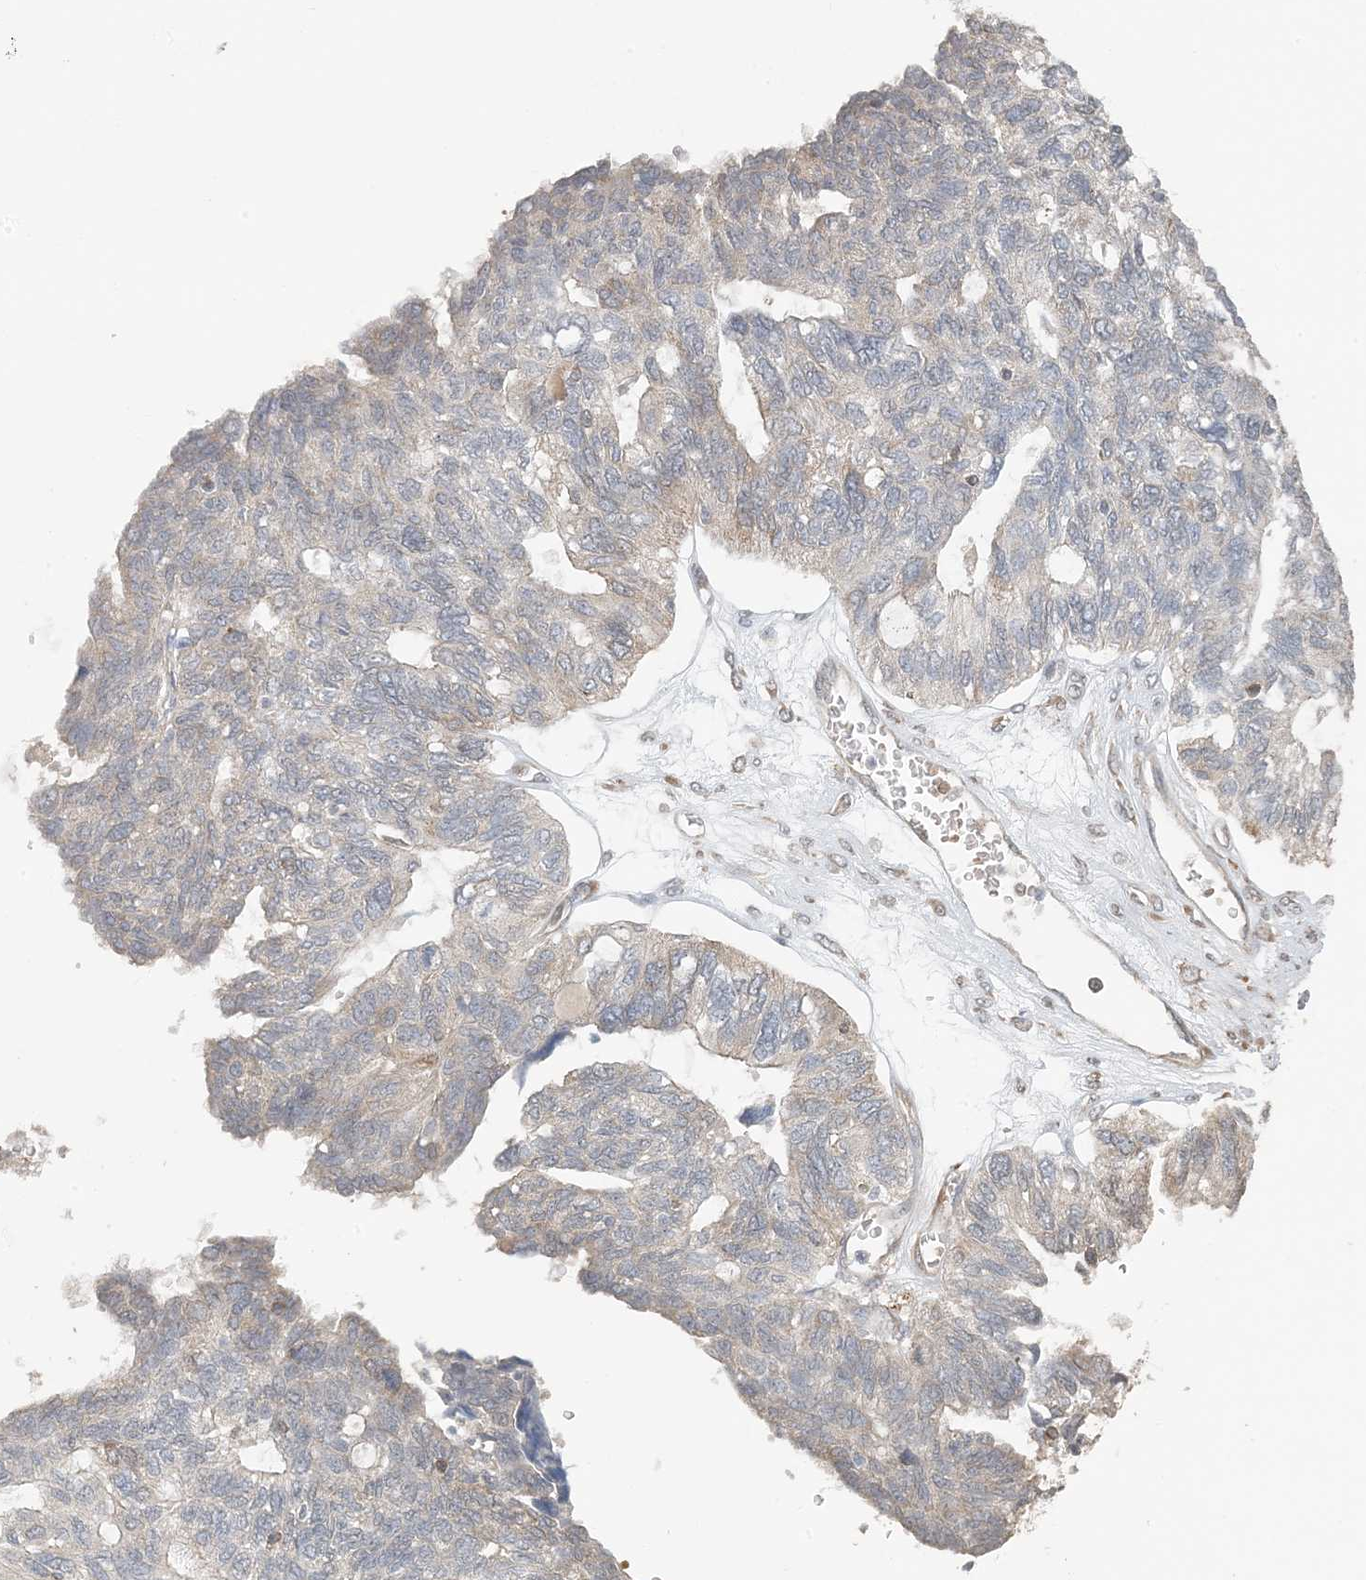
{"staining": {"intensity": "weak", "quantity": "<25%", "location": "cytoplasmic/membranous"}, "tissue": "ovarian cancer", "cell_type": "Tumor cells", "image_type": "cancer", "snomed": [{"axis": "morphology", "description": "Cystadenocarcinoma, serous, NOS"}, {"axis": "topography", "description": "Ovary"}], "caption": "Immunohistochemistry (IHC) of human ovarian cancer (serous cystadenocarcinoma) exhibits no positivity in tumor cells.", "gene": "ATP13A2", "patient": {"sex": "female", "age": 79}}